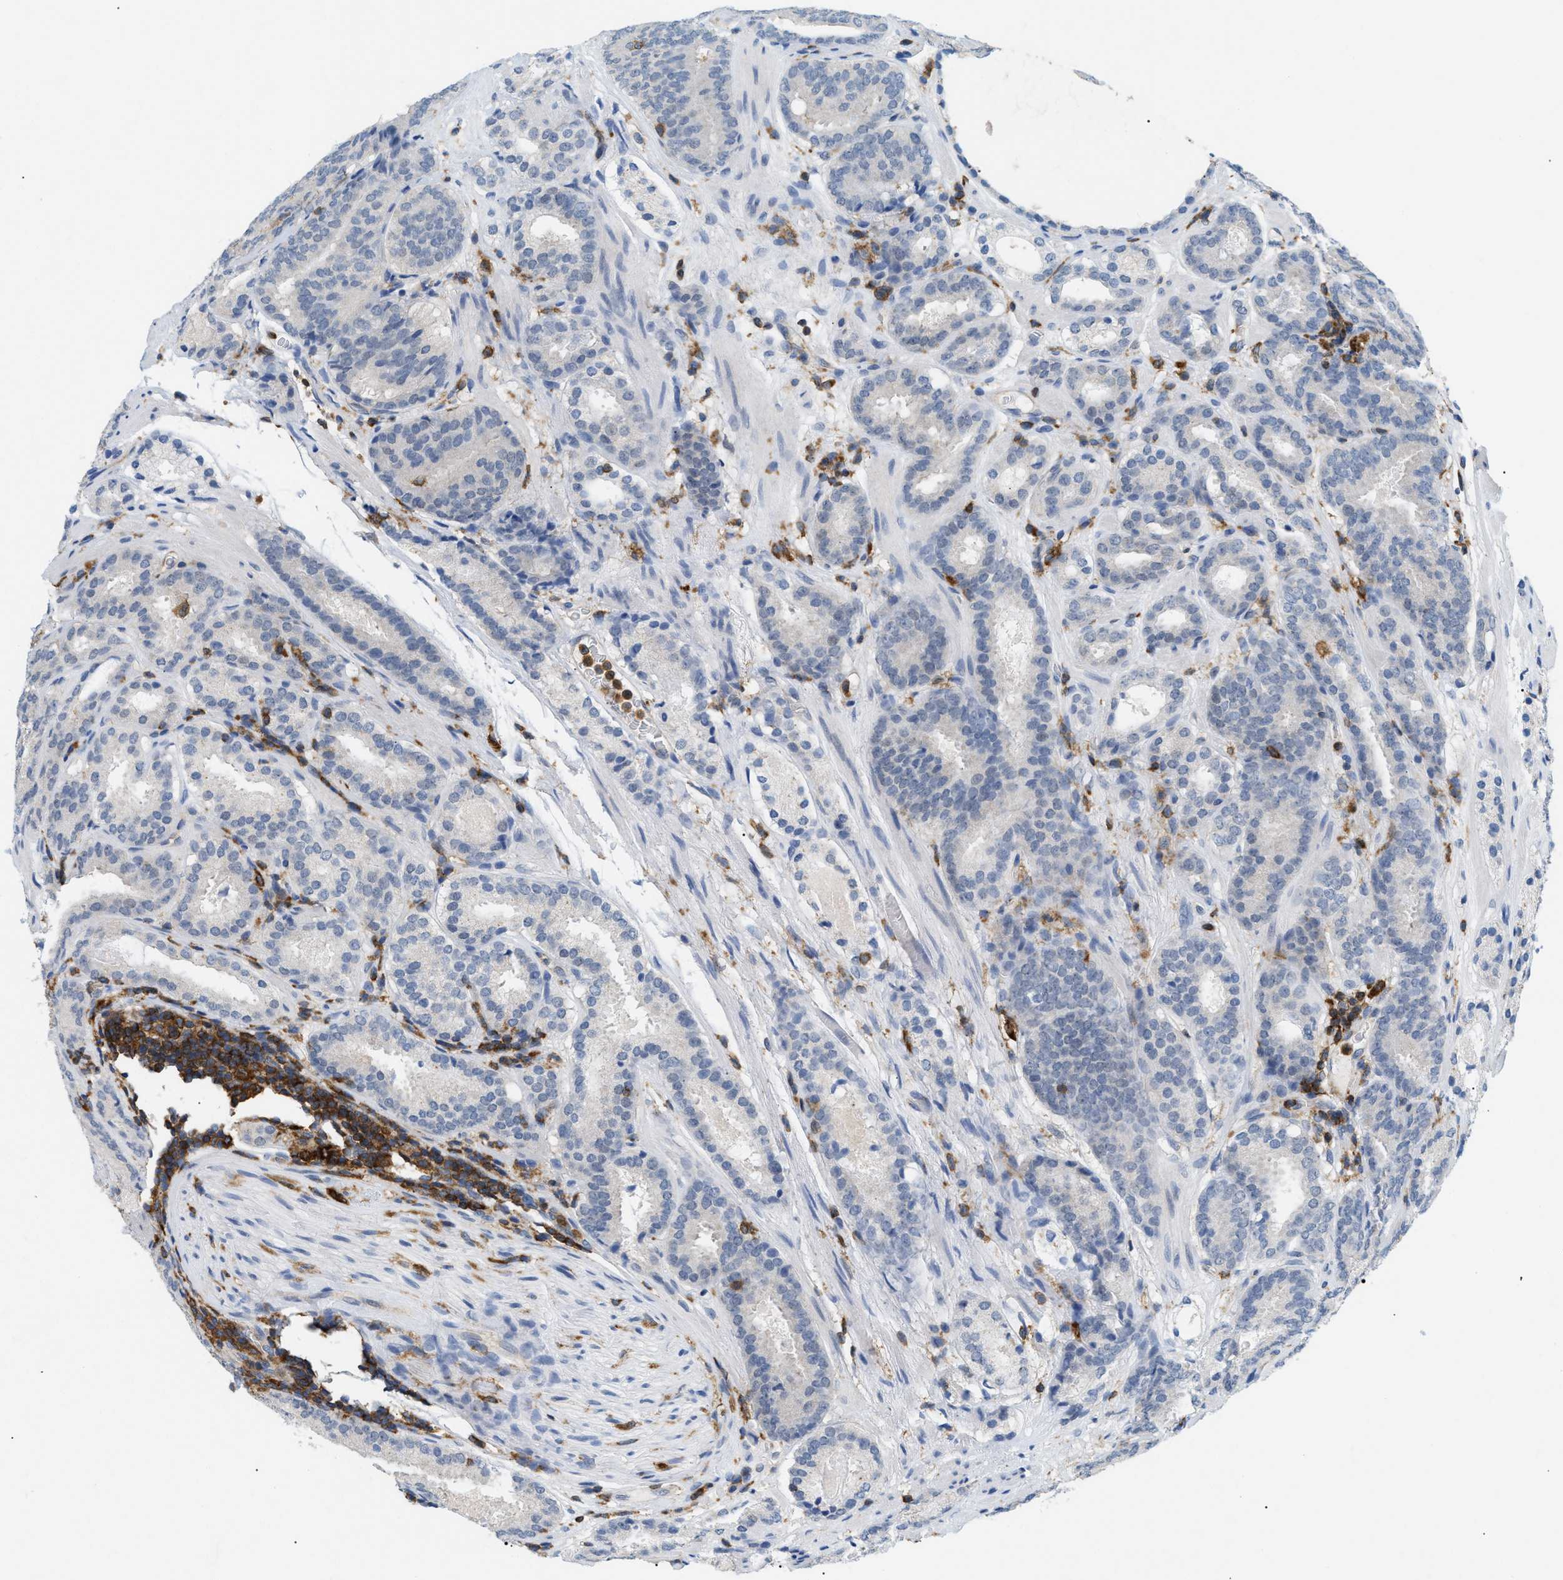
{"staining": {"intensity": "negative", "quantity": "none", "location": "none"}, "tissue": "prostate cancer", "cell_type": "Tumor cells", "image_type": "cancer", "snomed": [{"axis": "morphology", "description": "Adenocarcinoma, Low grade"}, {"axis": "topography", "description": "Prostate"}], "caption": "DAB immunohistochemical staining of prostate cancer (adenocarcinoma (low-grade)) demonstrates no significant expression in tumor cells. (DAB (3,3'-diaminobenzidine) immunohistochemistry (IHC), high magnification).", "gene": "INPP5D", "patient": {"sex": "male", "age": 69}}